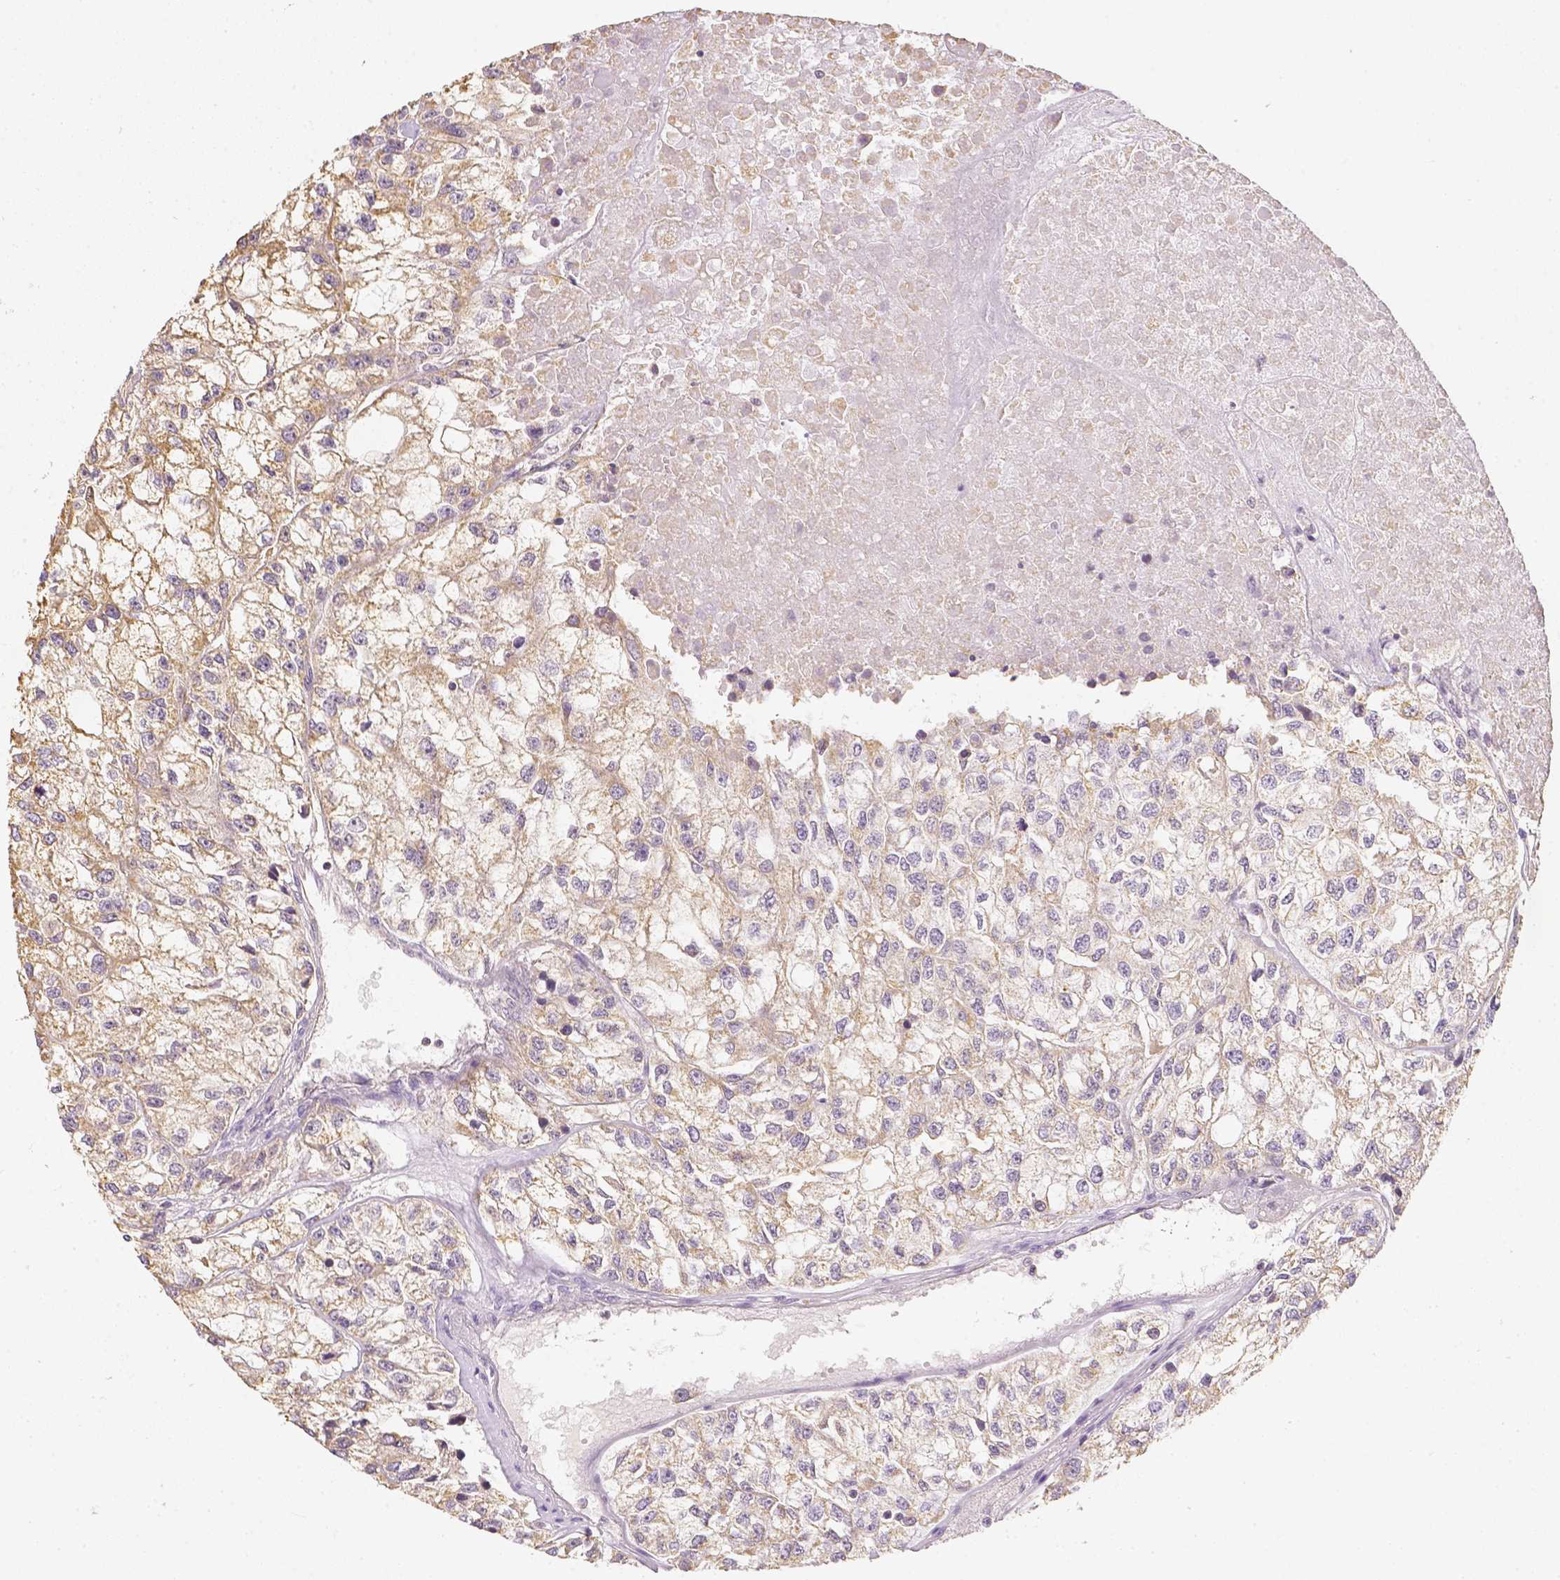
{"staining": {"intensity": "moderate", "quantity": ">75%", "location": "cytoplasmic/membranous"}, "tissue": "renal cancer", "cell_type": "Tumor cells", "image_type": "cancer", "snomed": [{"axis": "morphology", "description": "Adenocarcinoma, NOS"}, {"axis": "topography", "description": "Kidney"}], "caption": "Immunohistochemical staining of human renal cancer shows medium levels of moderate cytoplasmic/membranous staining in about >75% of tumor cells.", "gene": "NVL", "patient": {"sex": "male", "age": 56}}